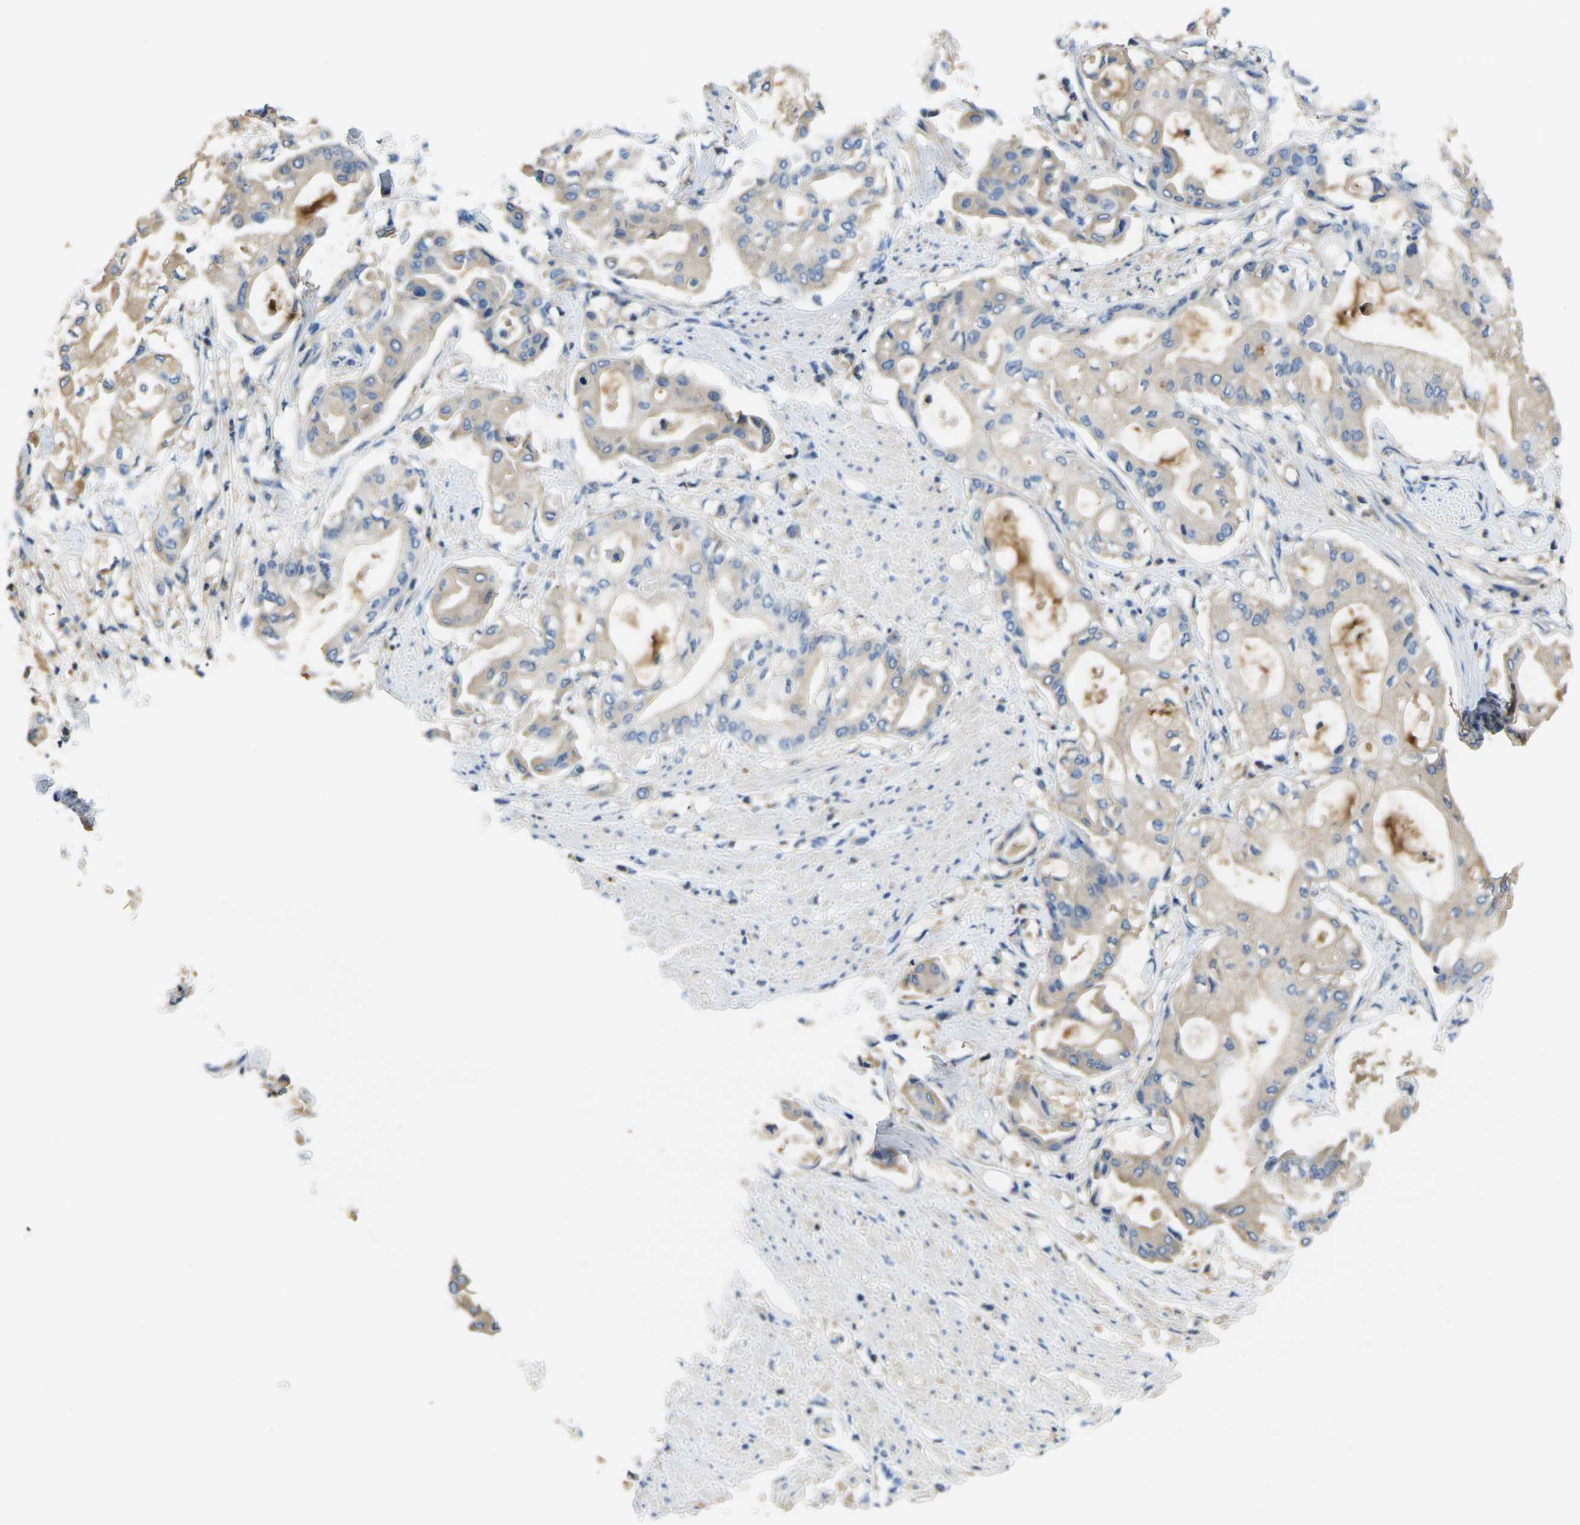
{"staining": {"intensity": "weak", "quantity": ">75%", "location": "cytoplasmic/membranous"}, "tissue": "pancreatic cancer", "cell_type": "Tumor cells", "image_type": "cancer", "snomed": [{"axis": "morphology", "description": "Adenocarcinoma, NOS"}, {"axis": "morphology", "description": "Adenocarcinoma, metastatic, NOS"}, {"axis": "topography", "description": "Lymph node"}, {"axis": "topography", "description": "Pancreas"}, {"axis": "topography", "description": "Duodenum"}], "caption": "Human pancreatic cancer (metastatic adenocarcinoma) stained with a brown dye demonstrates weak cytoplasmic/membranous positive positivity in approximately >75% of tumor cells.", "gene": "GREM2", "patient": {"sex": "female", "age": 64}}